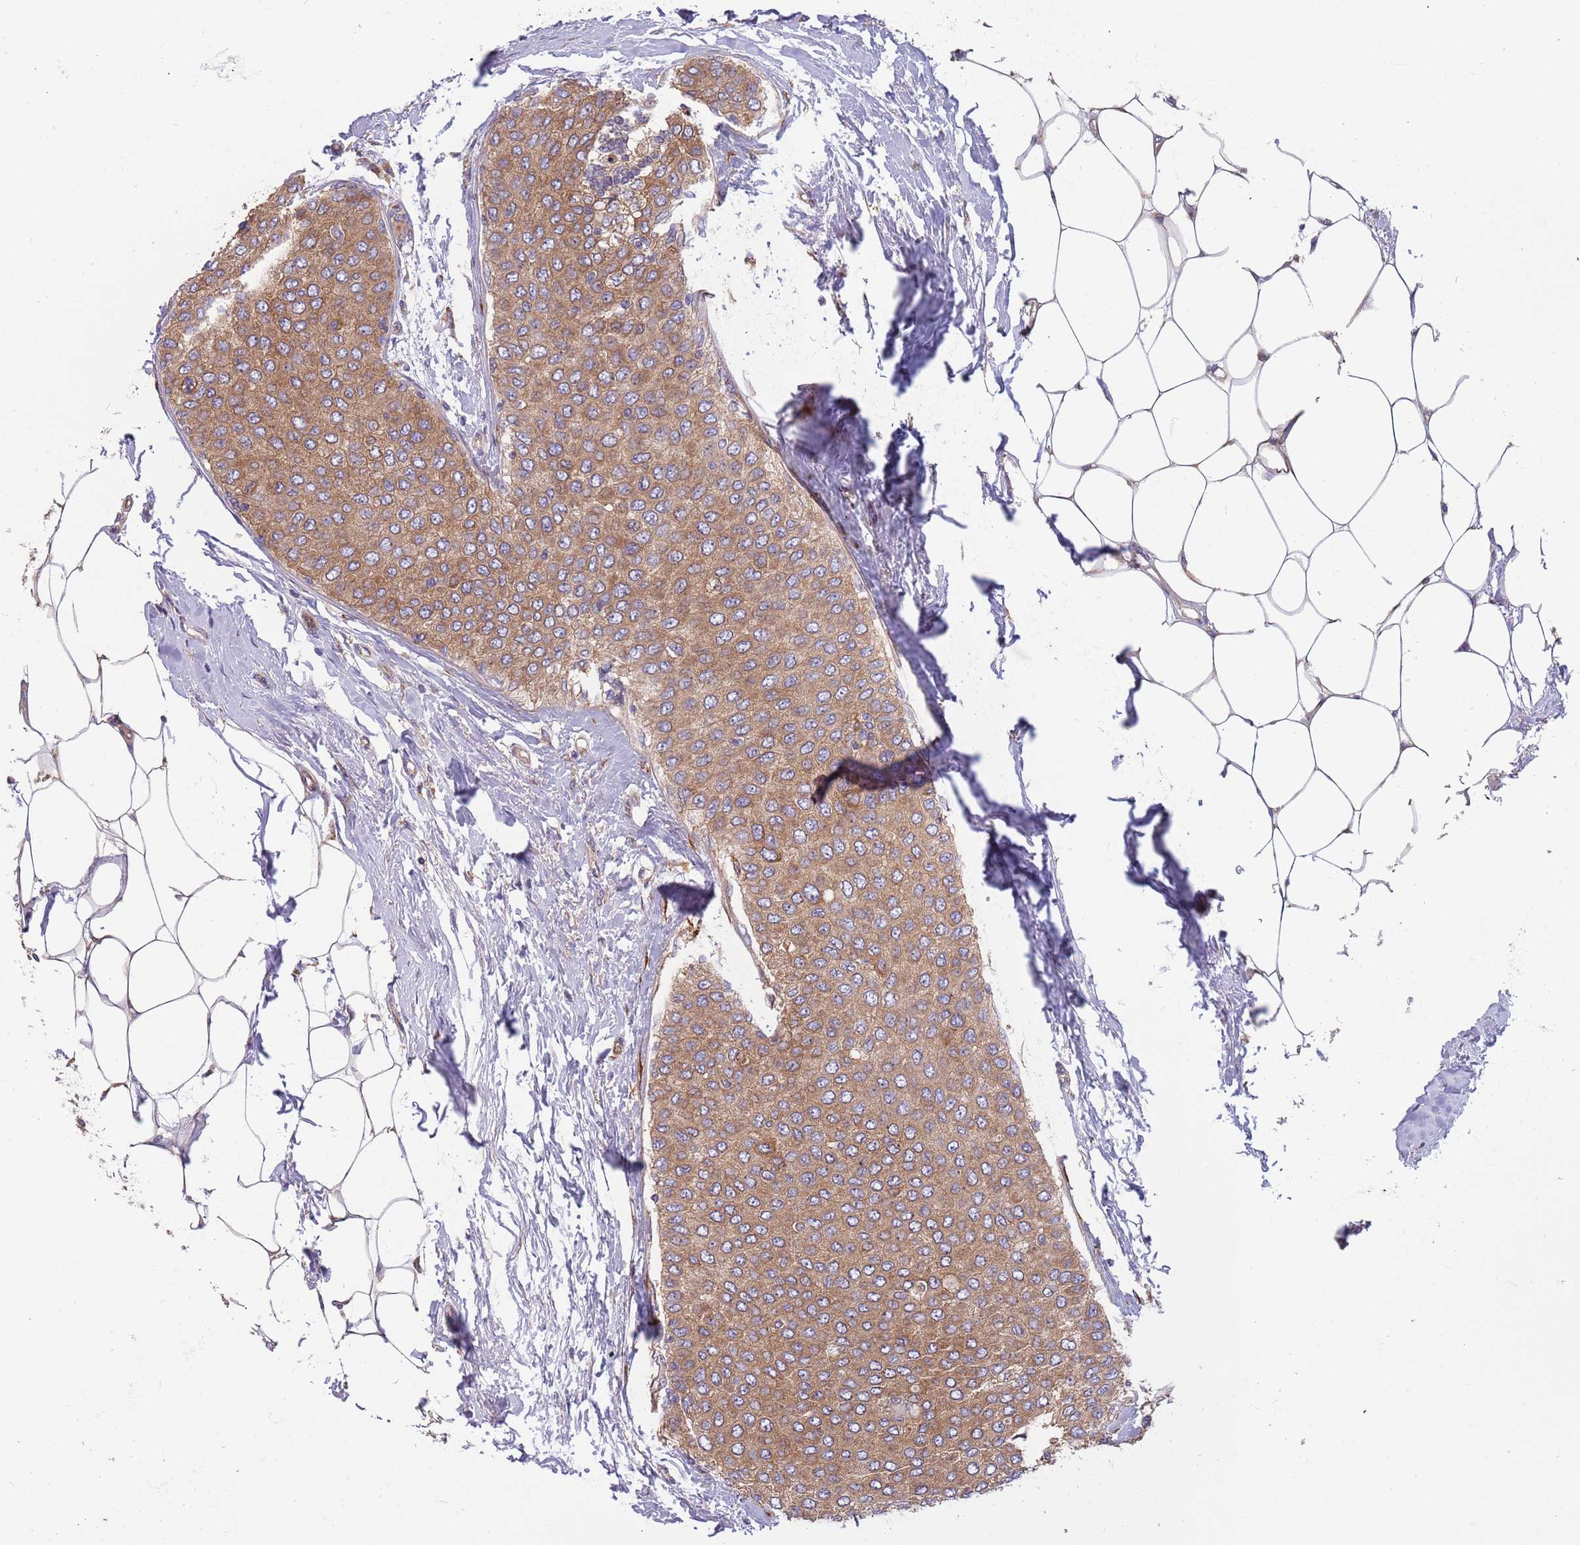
{"staining": {"intensity": "moderate", "quantity": ">75%", "location": "cytoplasmic/membranous"}, "tissue": "breast cancer", "cell_type": "Tumor cells", "image_type": "cancer", "snomed": [{"axis": "morphology", "description": "Duct carcinoma"}, {"axis": "topography", "description": "Breast"}], "caption": "Brown immunohistochemical staining in human breast cancer (infiltrating ductal carcinoma) demonstrates moderate cytoplasmic/membranous positivity in approximately >75% of tumor cells. Using DAB (3,3'-diaminobenzidine) (brown) and hematoxylin (blue) stains, captured at high magnification using brightfield microscopy.", "gene": "ARMCX6", "patient": {"sex": "female", "age": 72}}